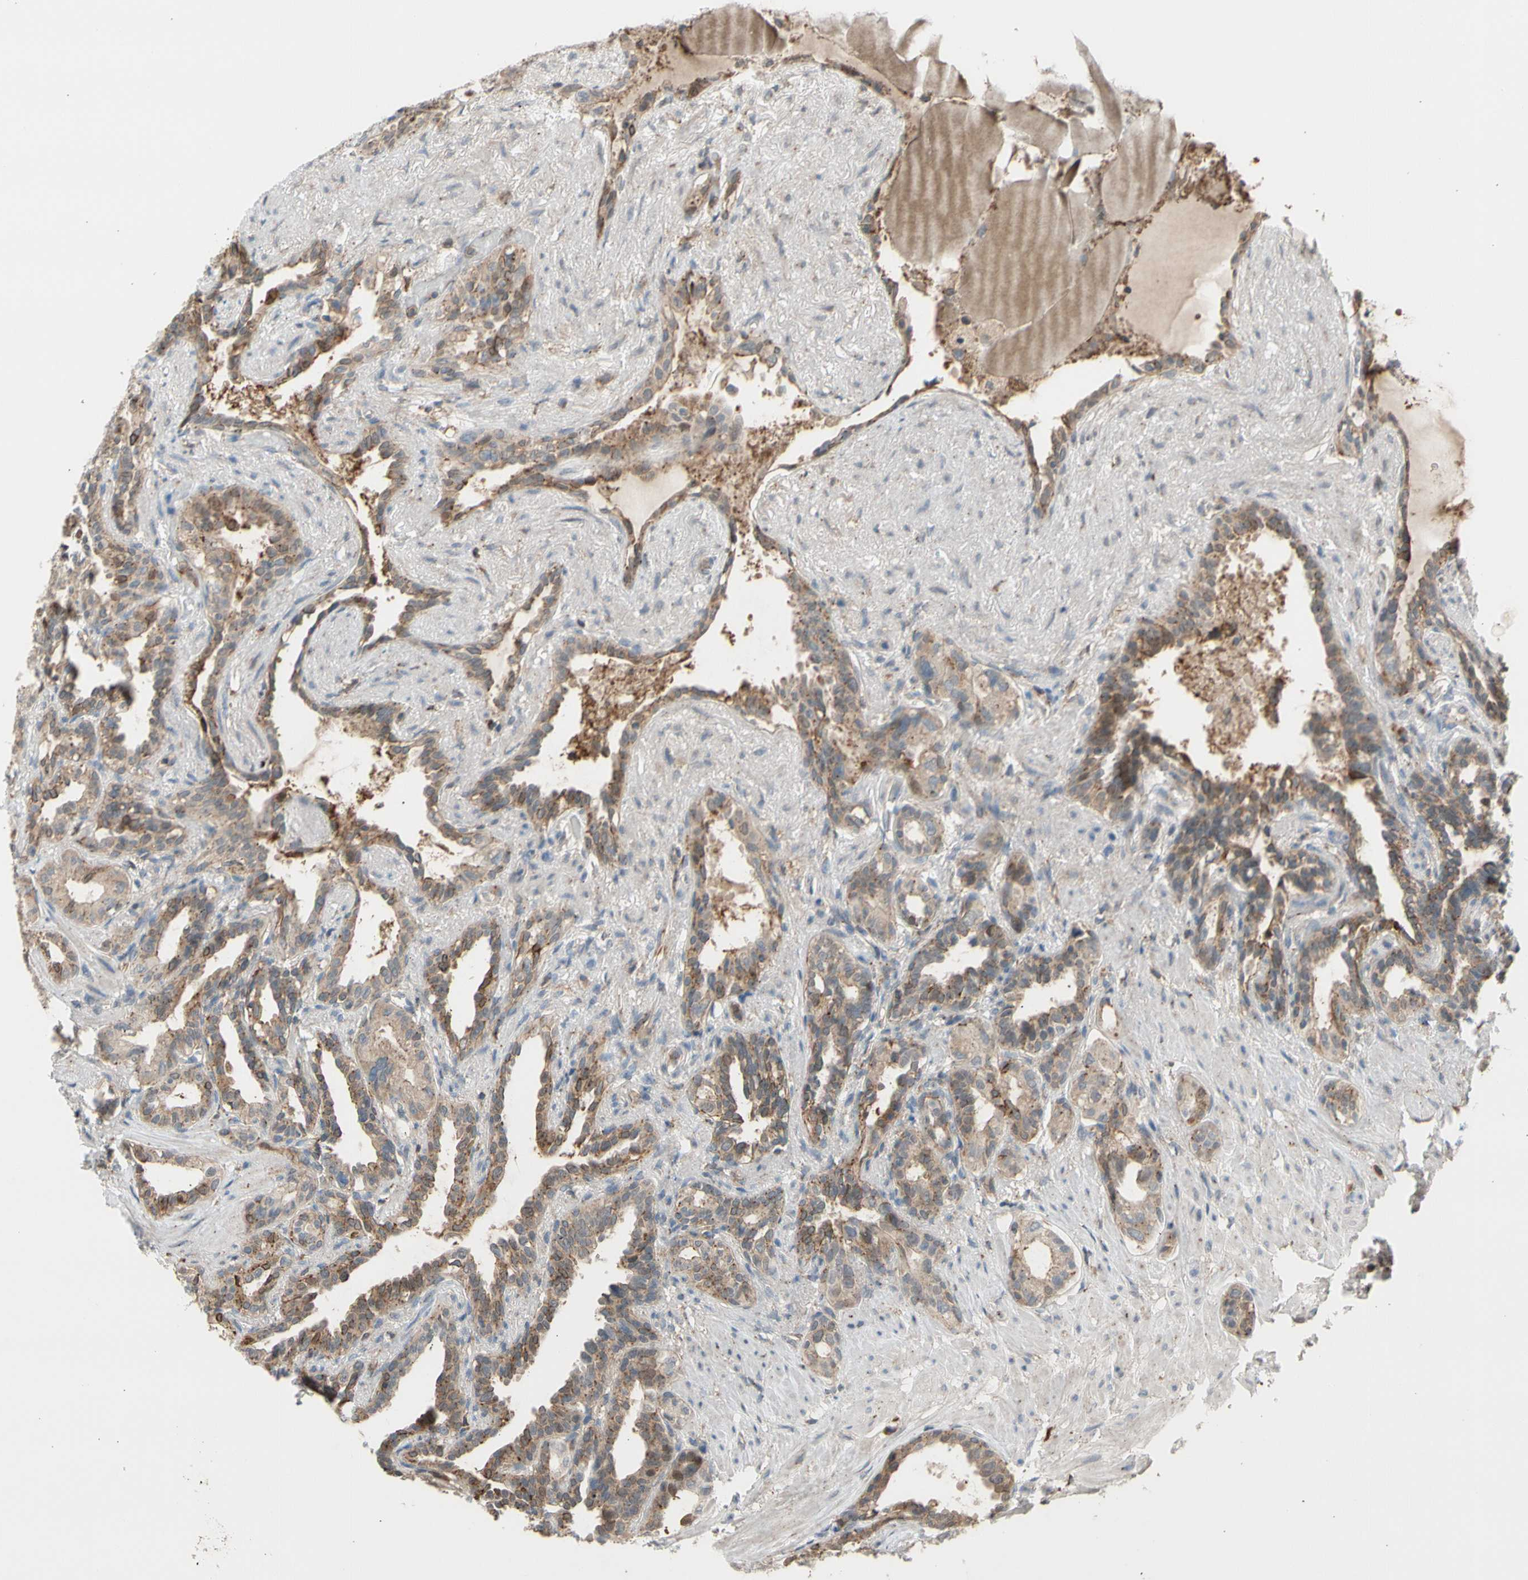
{"staining": {"intensity": "moderate", "quantity": ">75%", "location": "cytoplasmic/membranous"}, "tissue": "seminal vesicle", "cell_type": "Glandular cells", "image_type": "normal", "snomed": [{"axis": "morphology", "description": "Normal tissue, NOS"}, {"axis": "topography", "description": "Seminal veicle"}], "caption": "Protein staining reveals moderate cytoplasmic/membranous expression in about >75% of glandular cells in normal seminal vesicle. The protein of interest is shown in brown color, while the nuclei are stained blue.", "gene": "GALNT5", "patient": {"sex": "male", "age": 61}}